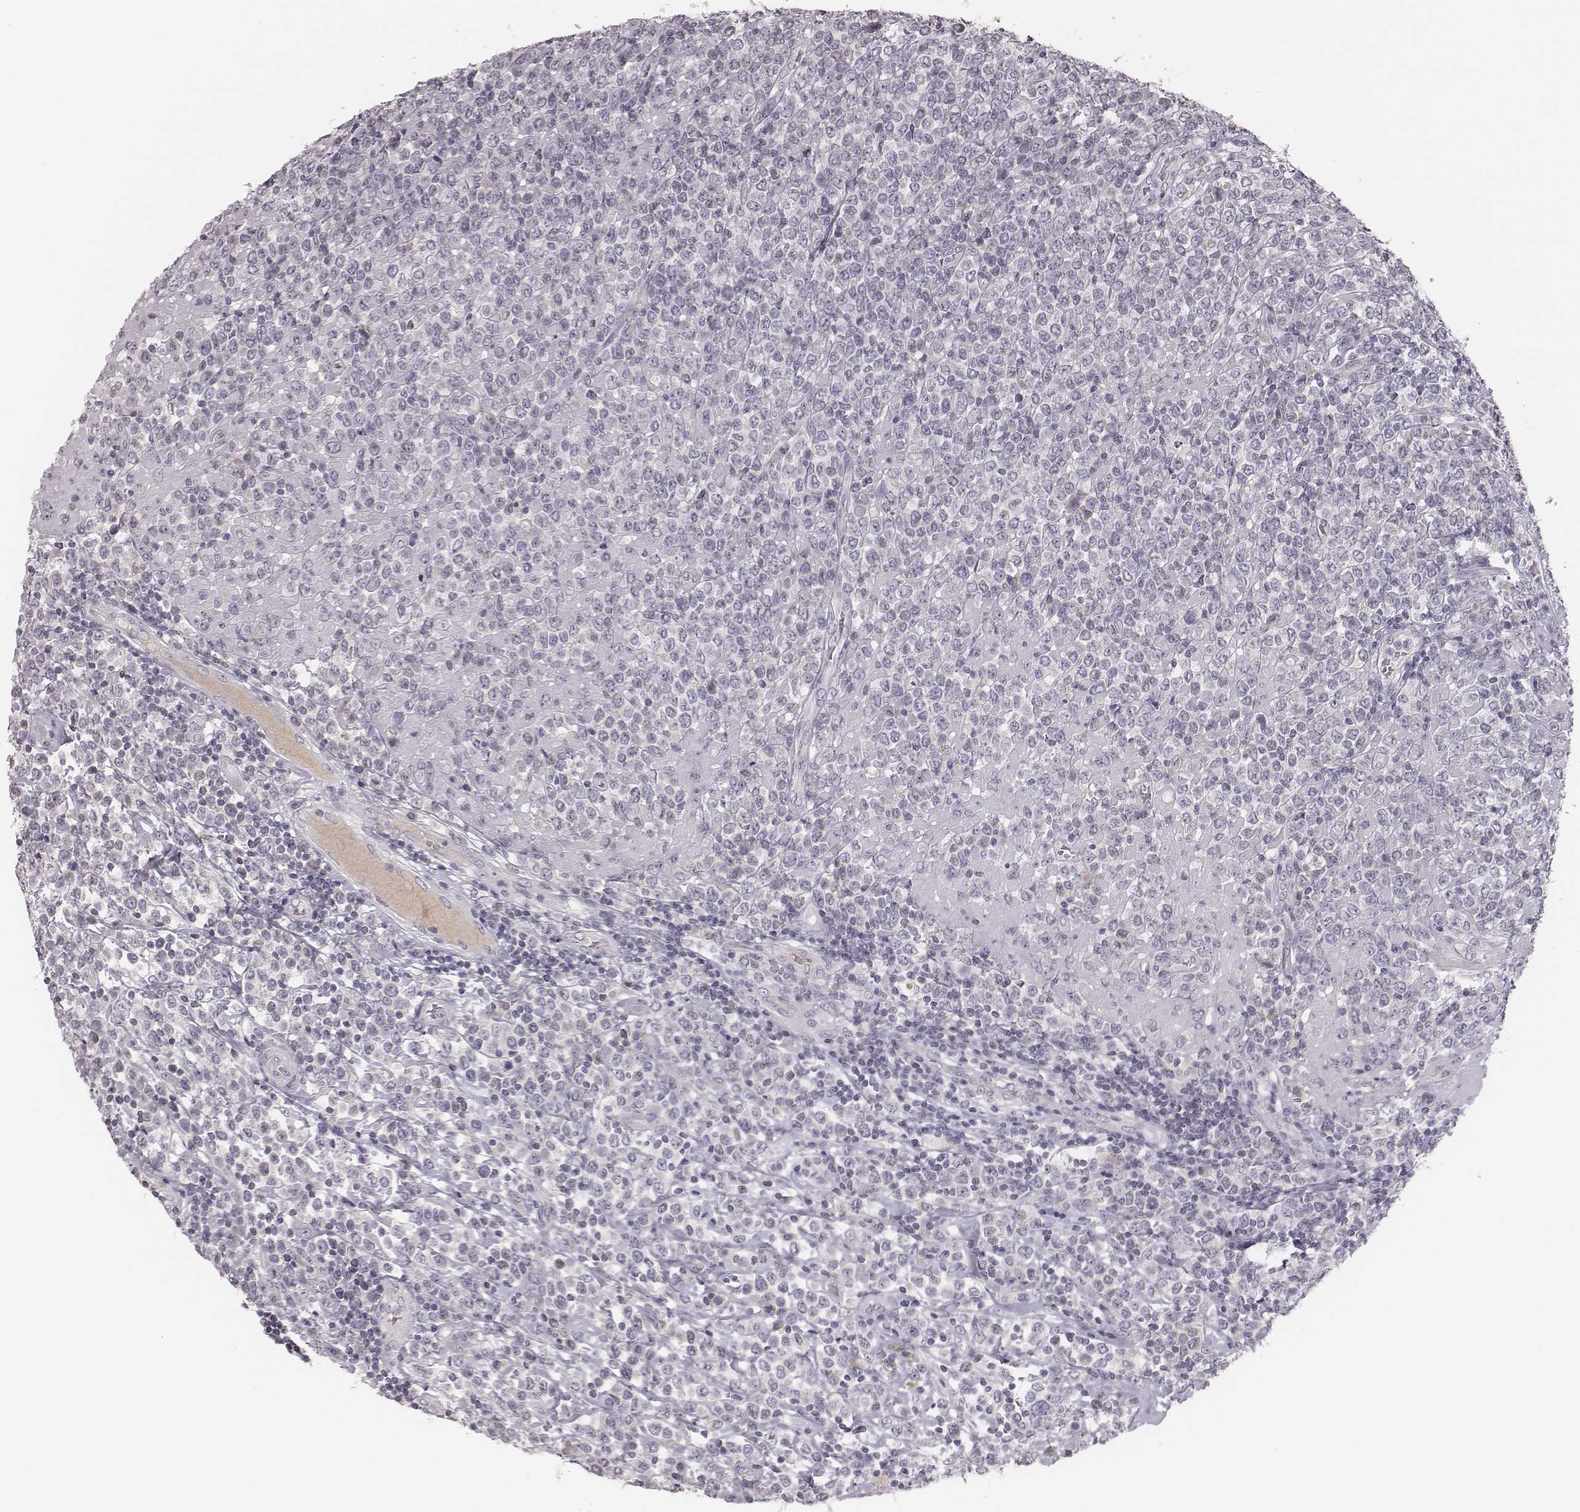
{"staining": {"intensity": "negative", "quantity": "none", "location": "none"}, "tissue": "lymphoma", "cell_type": "Tumor cells", "image_type": "cancer", "snomed": [{"axis": "morphology", "description": "Malignant lymphoma, non-Hodgkin's type, High grade"}, {"axis": "topography", "description": "Soft tissue"}], "caption": "Immunohistochemistry (IHC) micrograph of lymphoma stained for a protein (brown), which demonstrates no positivity in tumor cells.", "gene": "TLX3", "patient": {"sex": "female", "age": 56}}